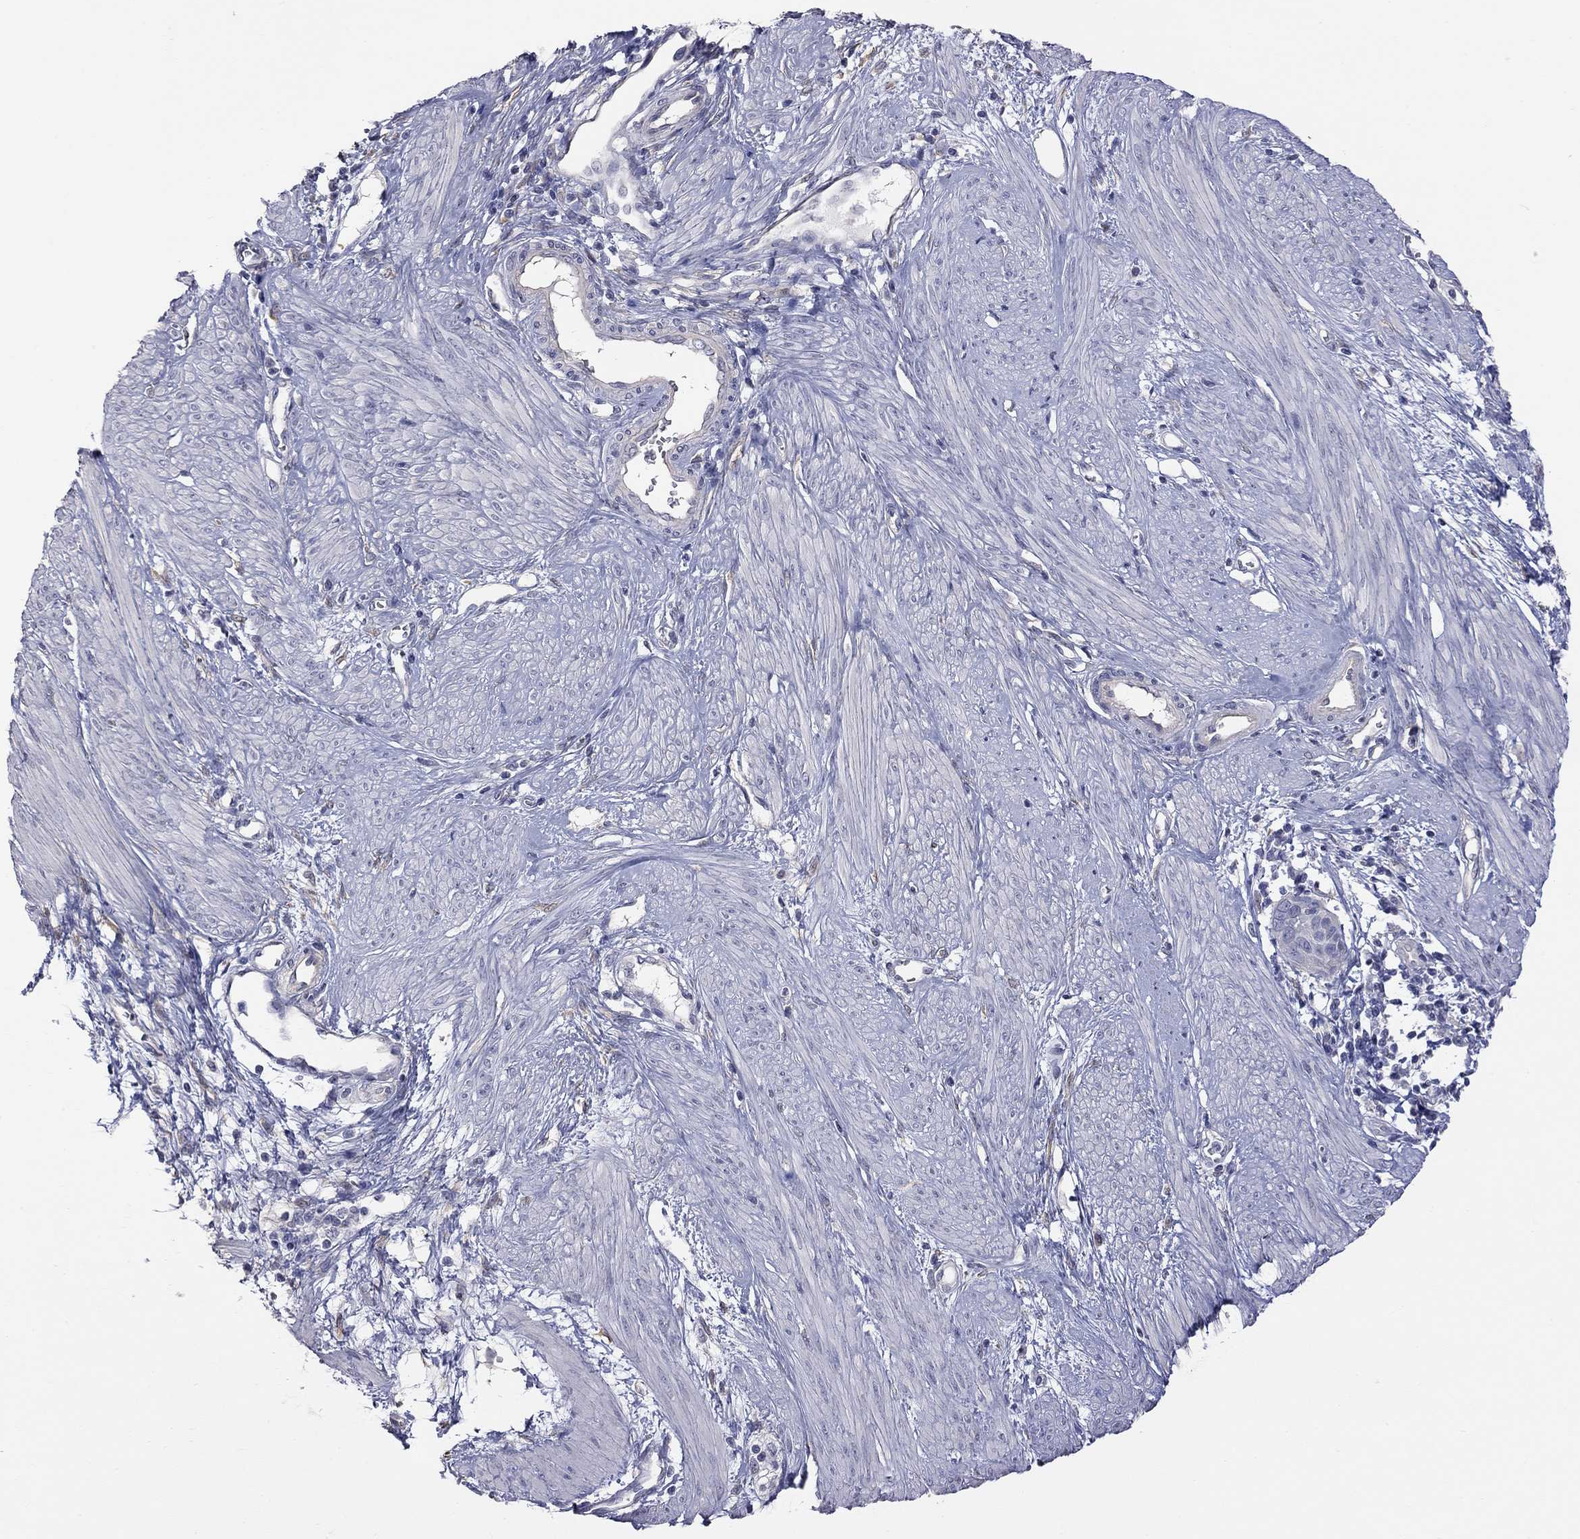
{"staining": {"intensity": "negative", "quantity": "none", "location": "none"}, "tissue": "cervical cancer", "cell_type": "Tumor cells", "image_type": "cancer", "snomed": [{"axis": "morphology", "description": "Squamous cell carcinoma, NOS"}, {"axis": "topography", "description": "Cervix"}], "caption": "Squamous cell carcinoma (cervical) stained for a protein using immunohistochemistry shows no staining tumor cells.", "gene": "HYLS1", "patient": {"sex": "female", "age": 39}}